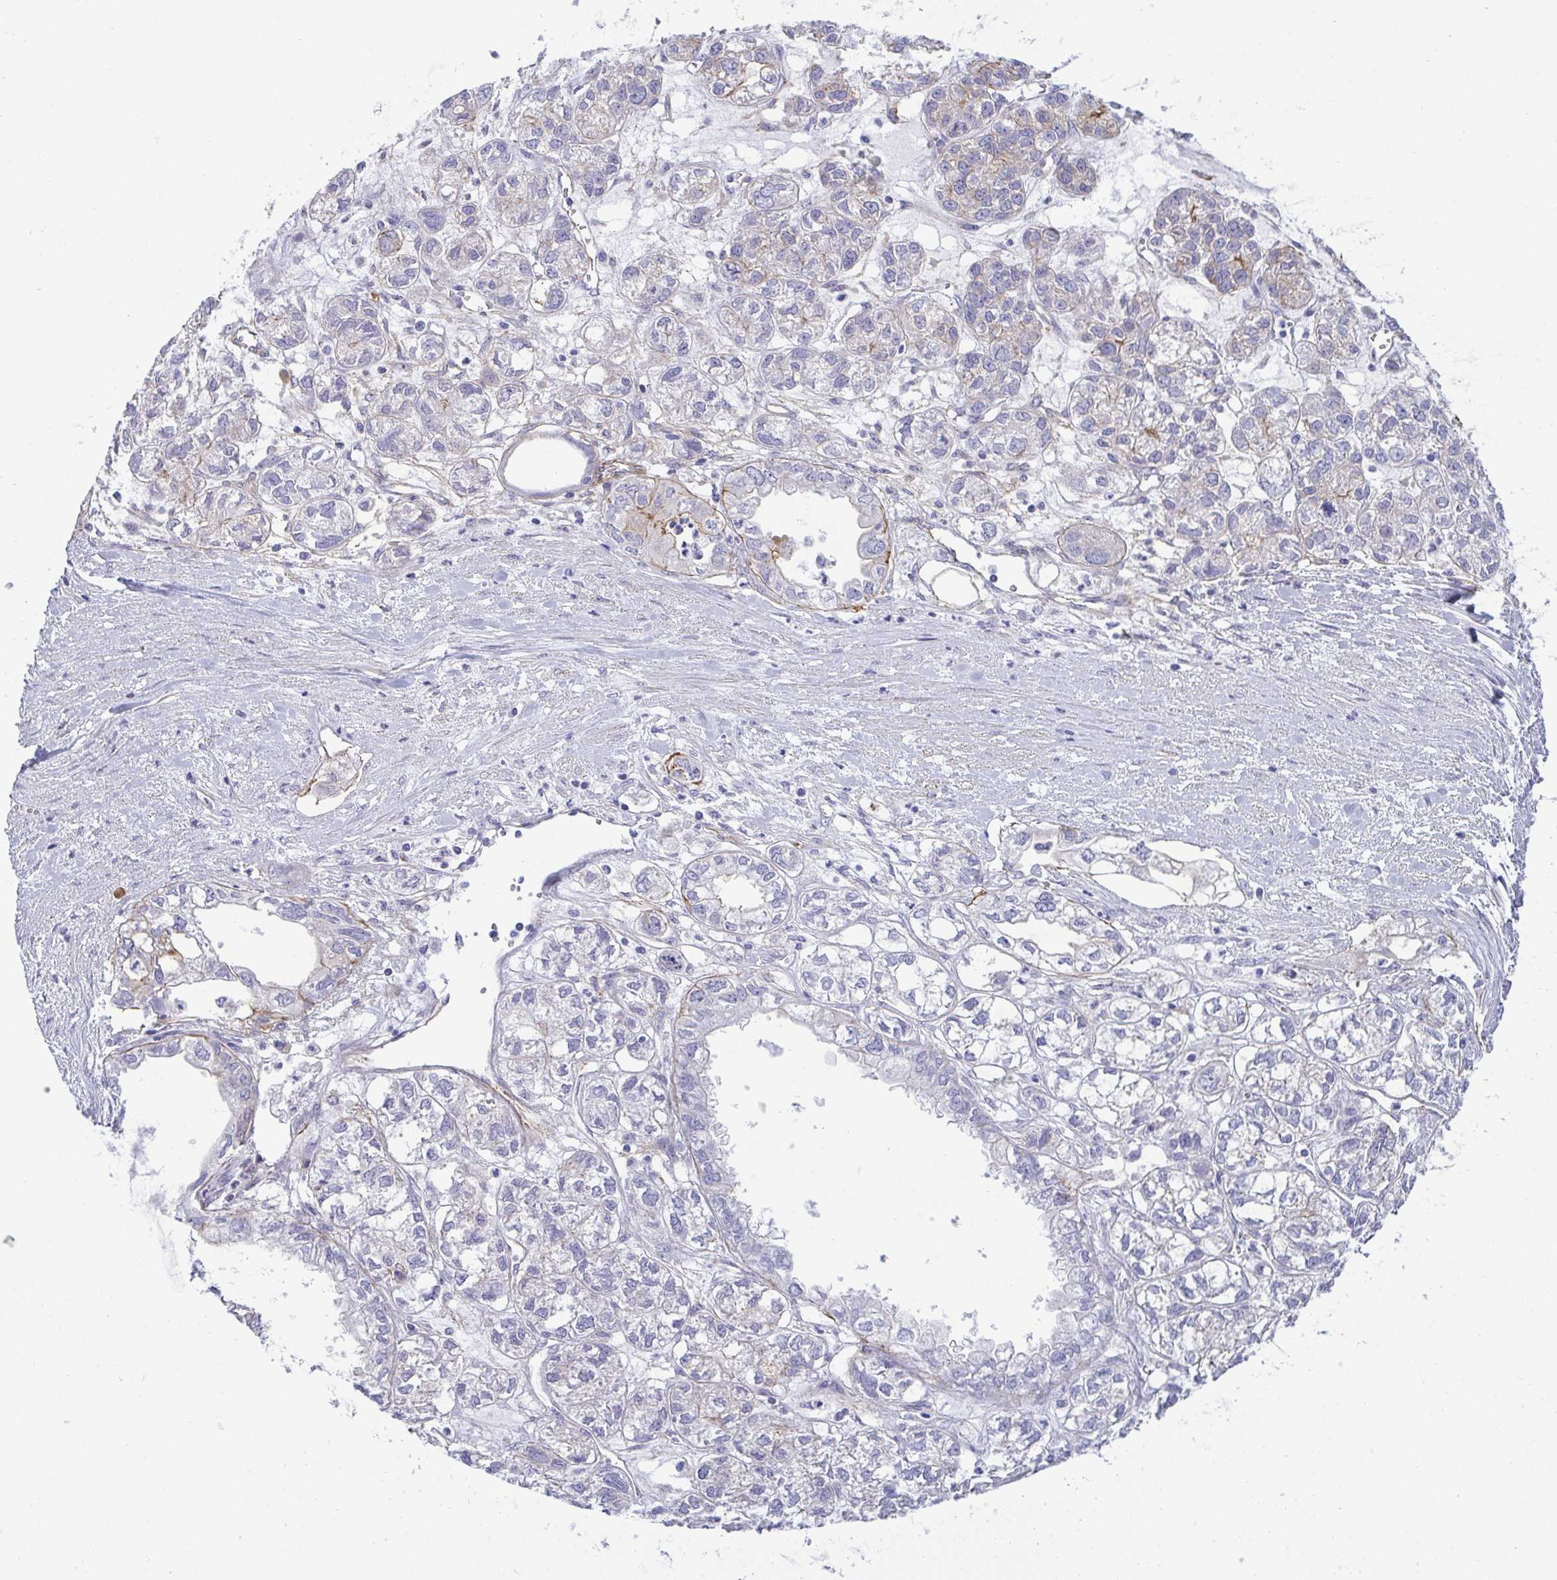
{"staining": {"intensity": "negative", "quantity": "none", "location": "none"}, "tissue": "ovarian cancer", "cell_type": "Tumor cells", "image_type": "cancer", "snomed": [{"axis": "morphology", "description": "Carcinoma, endometroid"}, {"axis": "topography", "description": "Ovary"}], "caption": "The micrograph displays no staining of tumor cells in ovarian endometroid carcinoma.", "gene": "LIMA1", "patient": {"sex": "female", "age": 64}}